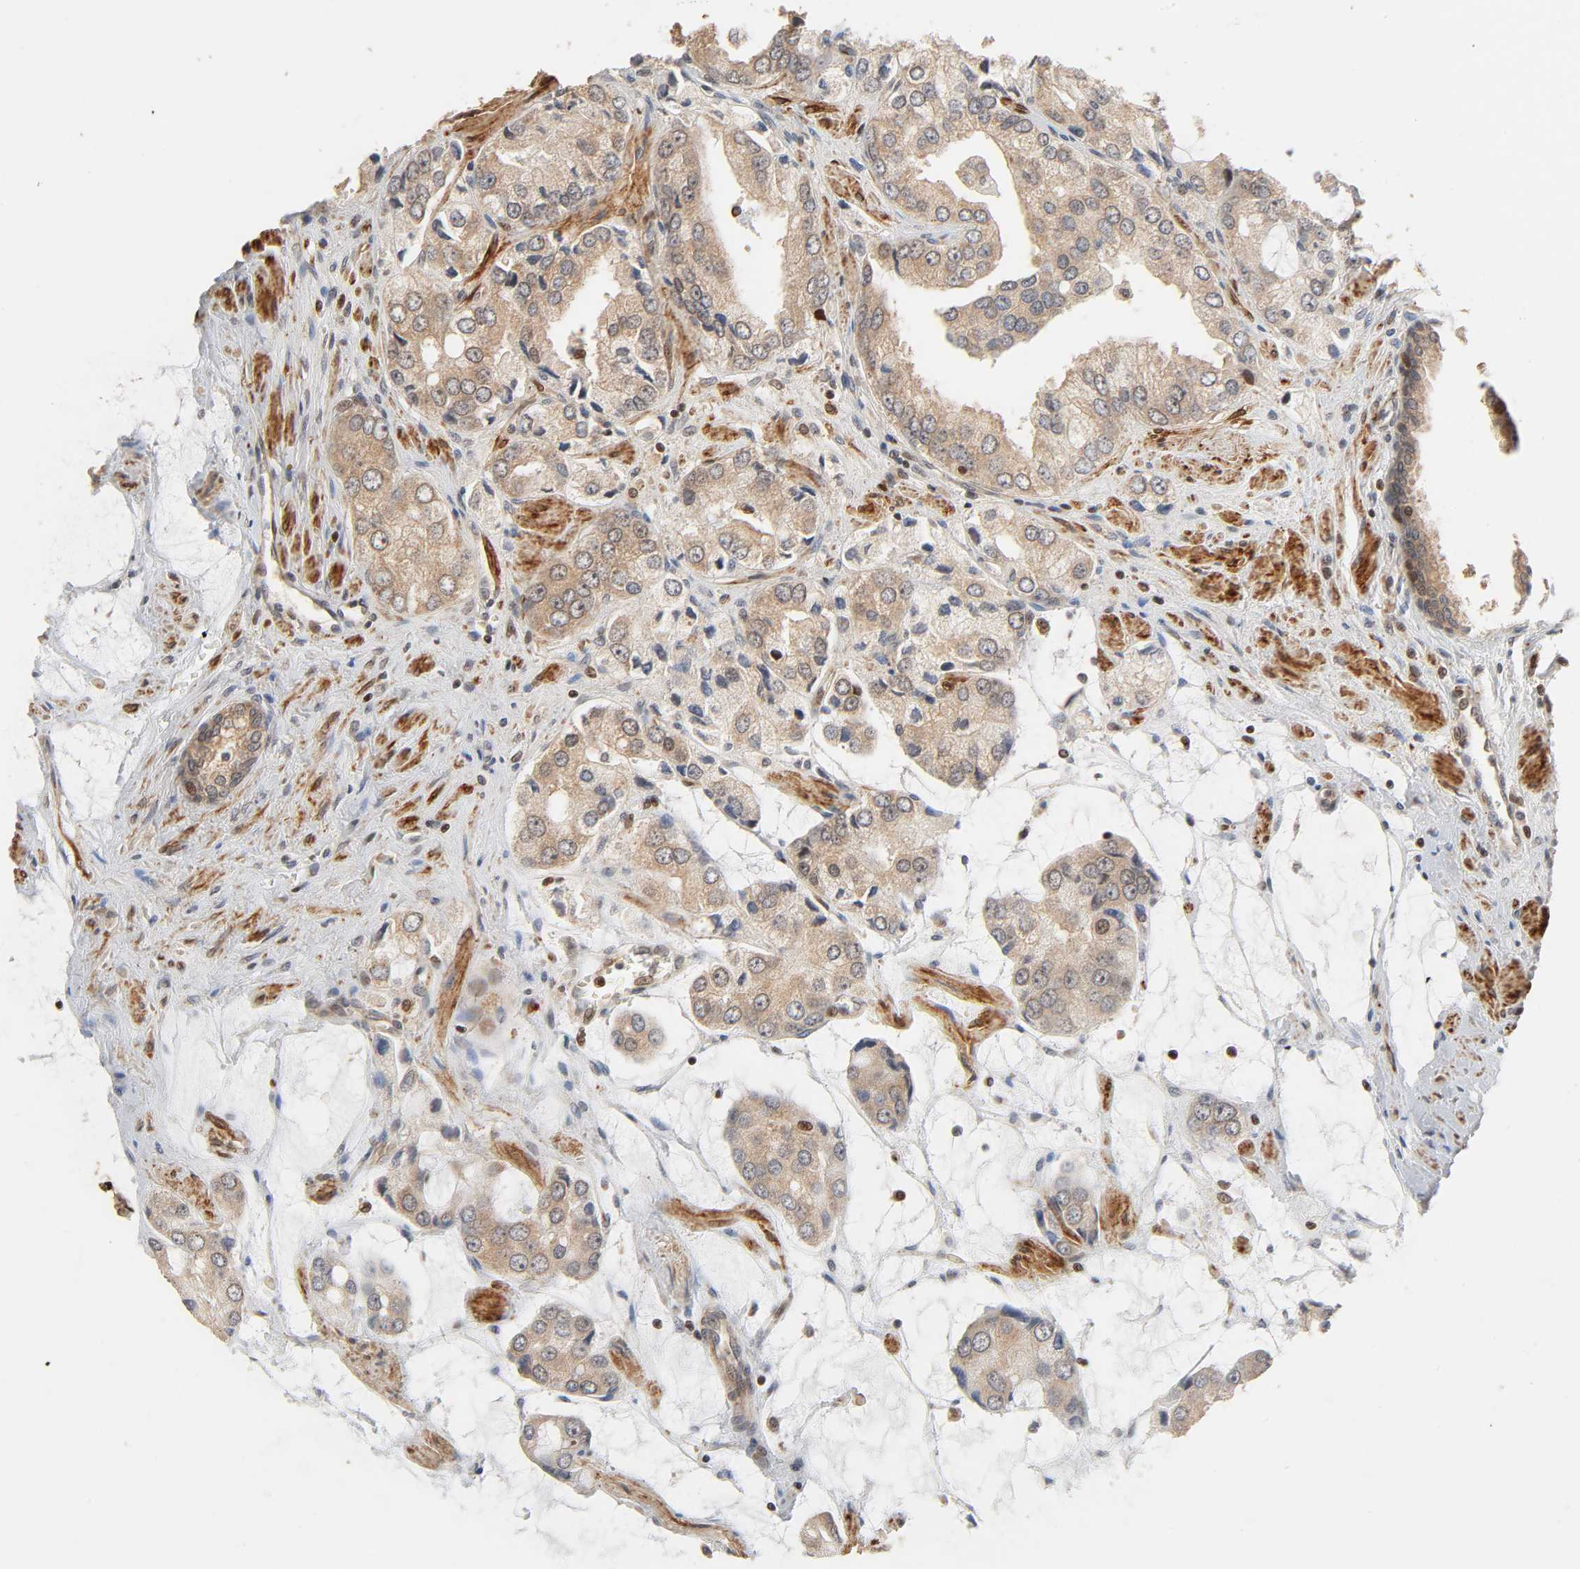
{"staining": {"intensity": "moderate", "quantity": ">75%", "location": "cytoplasmic/membranous,nuclear"}, "tissue": "prostate cancer", "cell_type": "Tumor cells", "image_type": "cancer", "snomed": [{"axis": "morphology", "description": "Adenocarcinoma, High grade"}, {"axis": "topography", "description": "Prostate"}], "caption": "High-magnification brightfield microscopy of prostate cancer (high-grade adenocarcinoma) stained with DAB (brown) and counterstained with hematoxylin (blue). tumor cells exhibit moderate cytoplasmic/membranous and nuclear expression is appreciated in approximately>75% of cells.", "gene": "NEMF", "patient": {"sex": "male", "age": 67}}